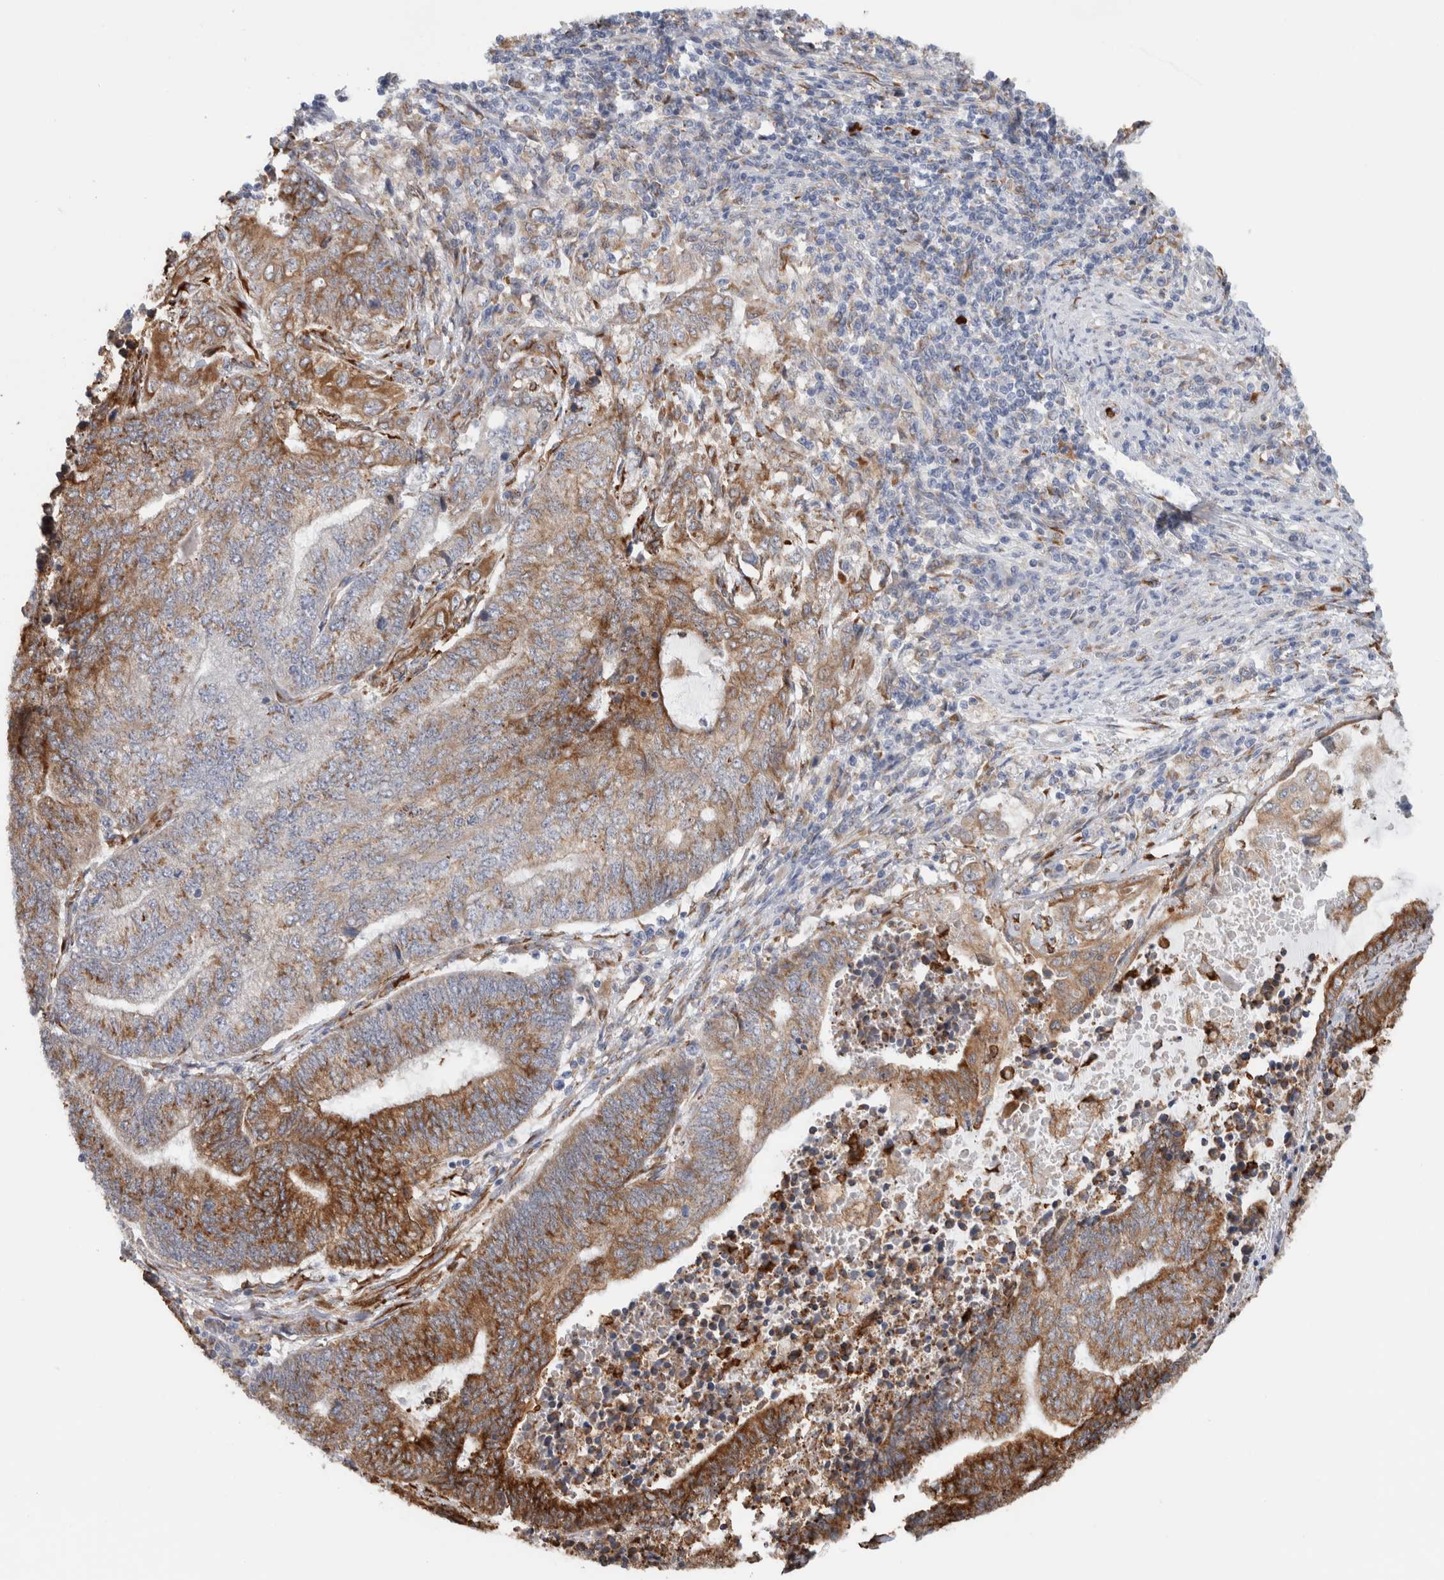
{"staining": {"intensity": "moderate", "quantity": ">75%", "location": "cytoplasmic/membranous"}, "tissue": "endometrial cancer", "cell_type": "Tumor cells", "image_type": "cancer", "snomed": [{"axis": "morphology", "description": "Adenocarcinoma, NOS"}, {"axis": "topography", "description": "Uterus"}, {"axis": "topography", "description": "Endometrium"}], "caption": "This is a photomicrograph of immunohistochemistry (IHC) staining of adenocarcinoma (endometrial), which shows moderate expression in the cytoplasmic/membranous of tumor cells.", "gene": "P4HA1", "patient": {"sex": "female", "age": 70}}